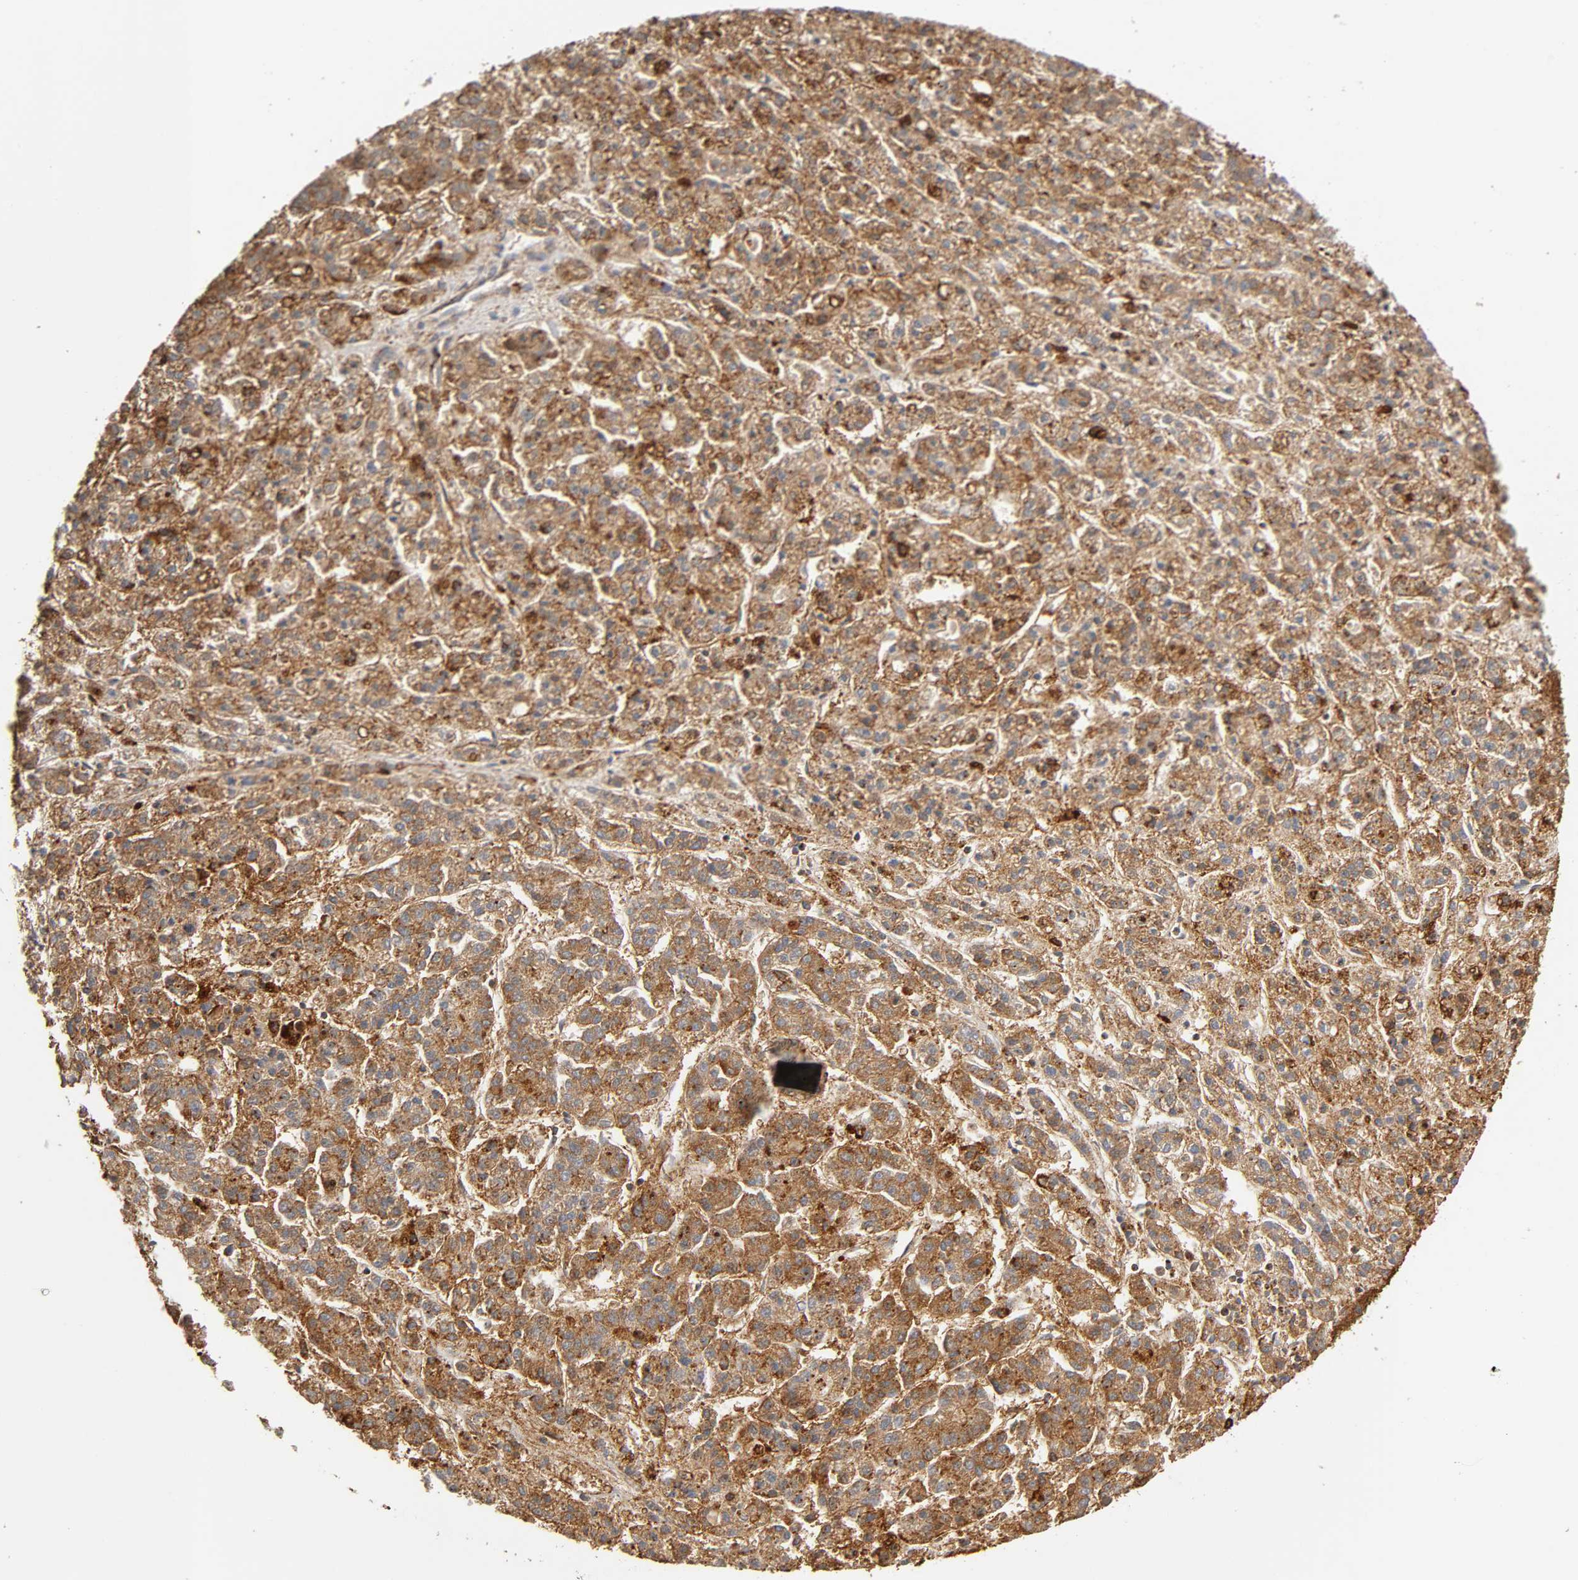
{"staining": {"intensity": "moderate", "quantity": ">75%", "location": "cytoplasmic/membranous"}, "tissue": "liver cancer", "cell_type": "Tumor cells", "image_type": "cancer", "snomed": [{"axis": "morphology", "description": "Carcinoma, Hepatocellular, NOS"}, {"axis": "topography", "description": "Liver"}], "caption": "DAB immunohistochemical staining of human liver cancer (hepatocellular carcinoma) shows moderate cytoplasmic/membranous protein expression in about >75% of tumor cells.", "gene": "ANXA11", "patient": {"sex": "male", "age": 70}}